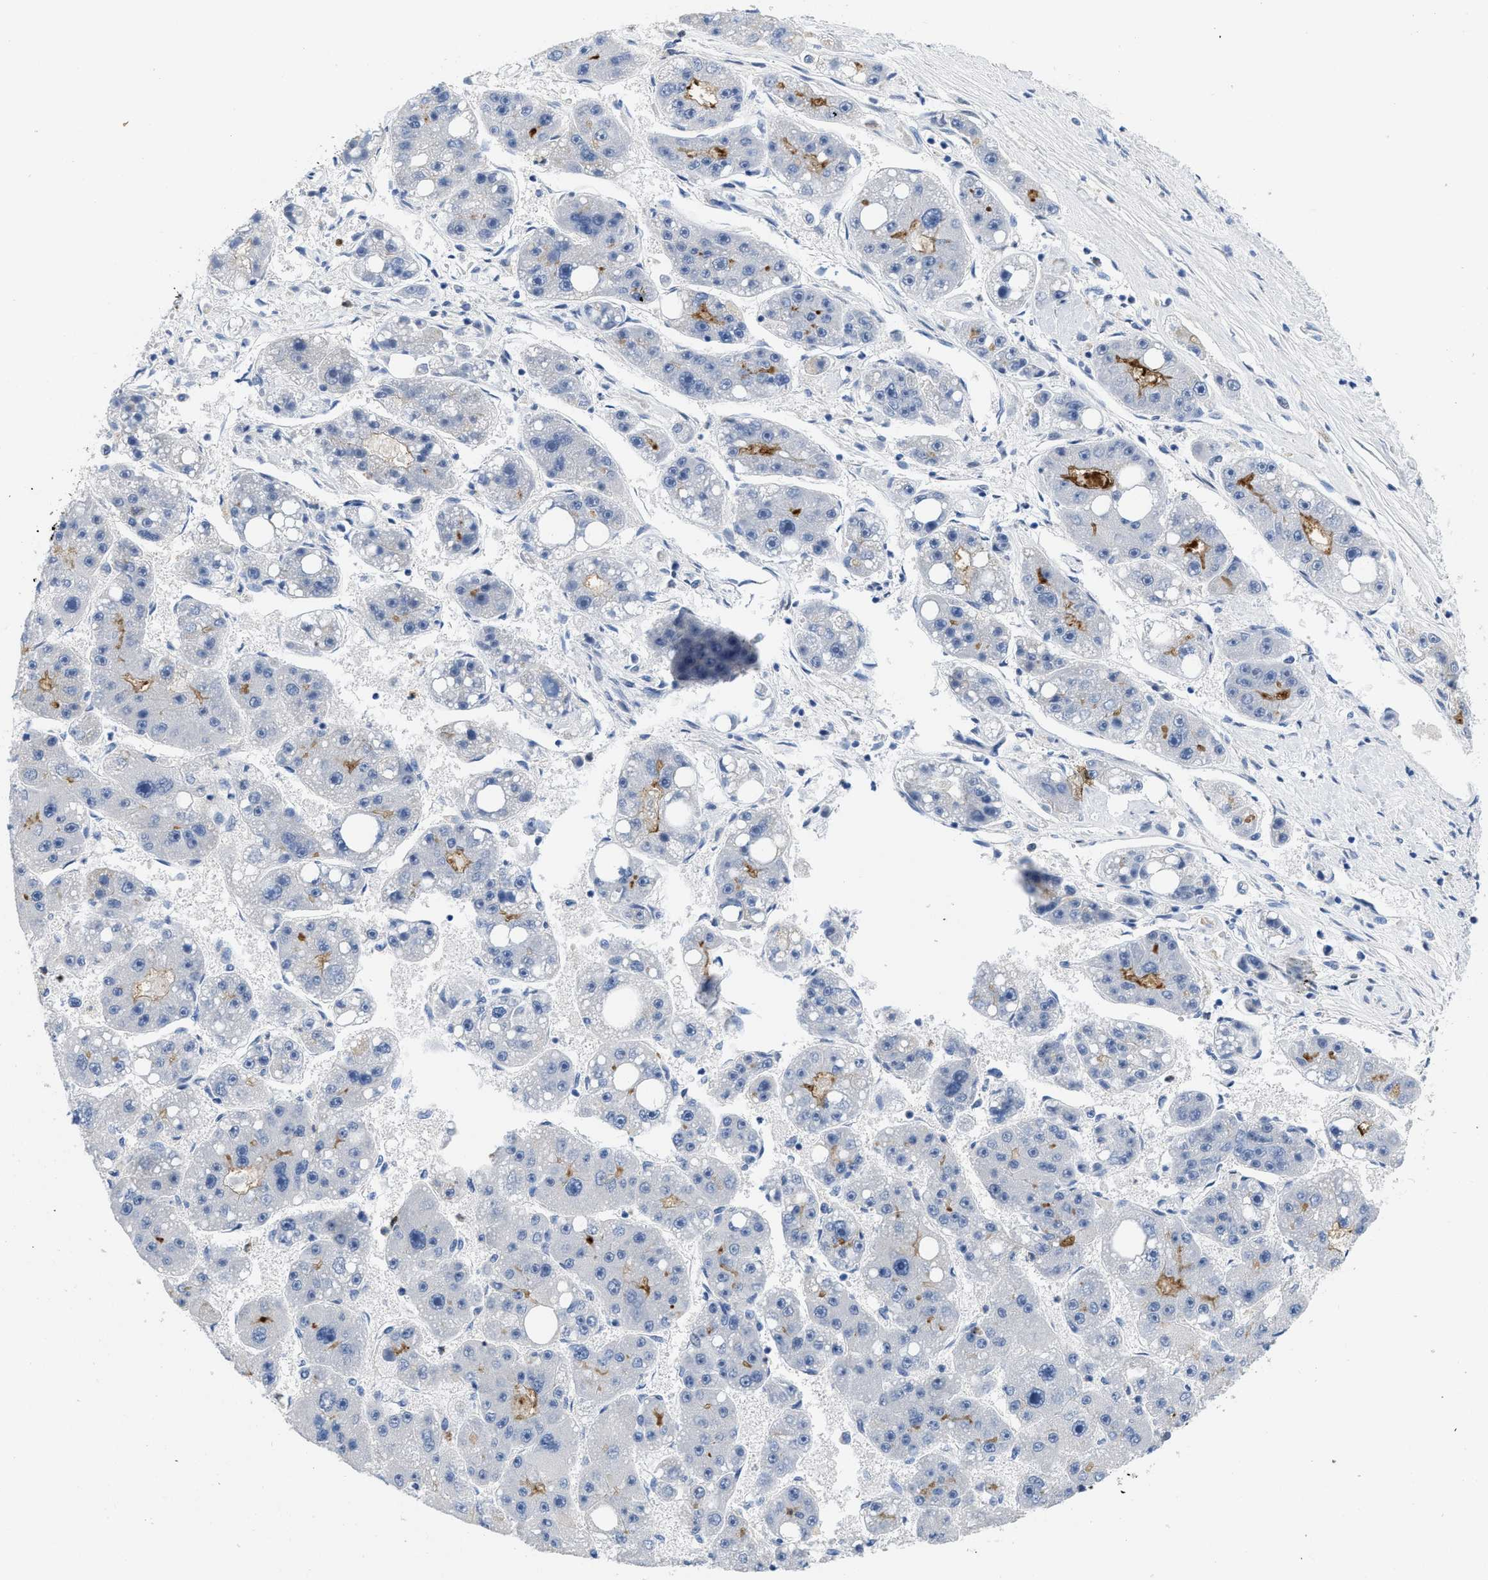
{"staining": {"intensity": "weak", "quantity": "<25%", "location": "cytoplasmic/membranous"}, "tissue": "liver cancer", "cell_type": "Tumor cells", "image_type": "cancer", "snomed": [{"axis": "morphology", "description": "Carcinoma, Hepatocellular, NOS"}, {"axis": "topography", "description": "Liver"}], "caption": "Micrograph shows no protein expression in tumor cells of liver cancer tissue.", "gene": "NFIX", "patient": {"sex": "female", "age": 61}}